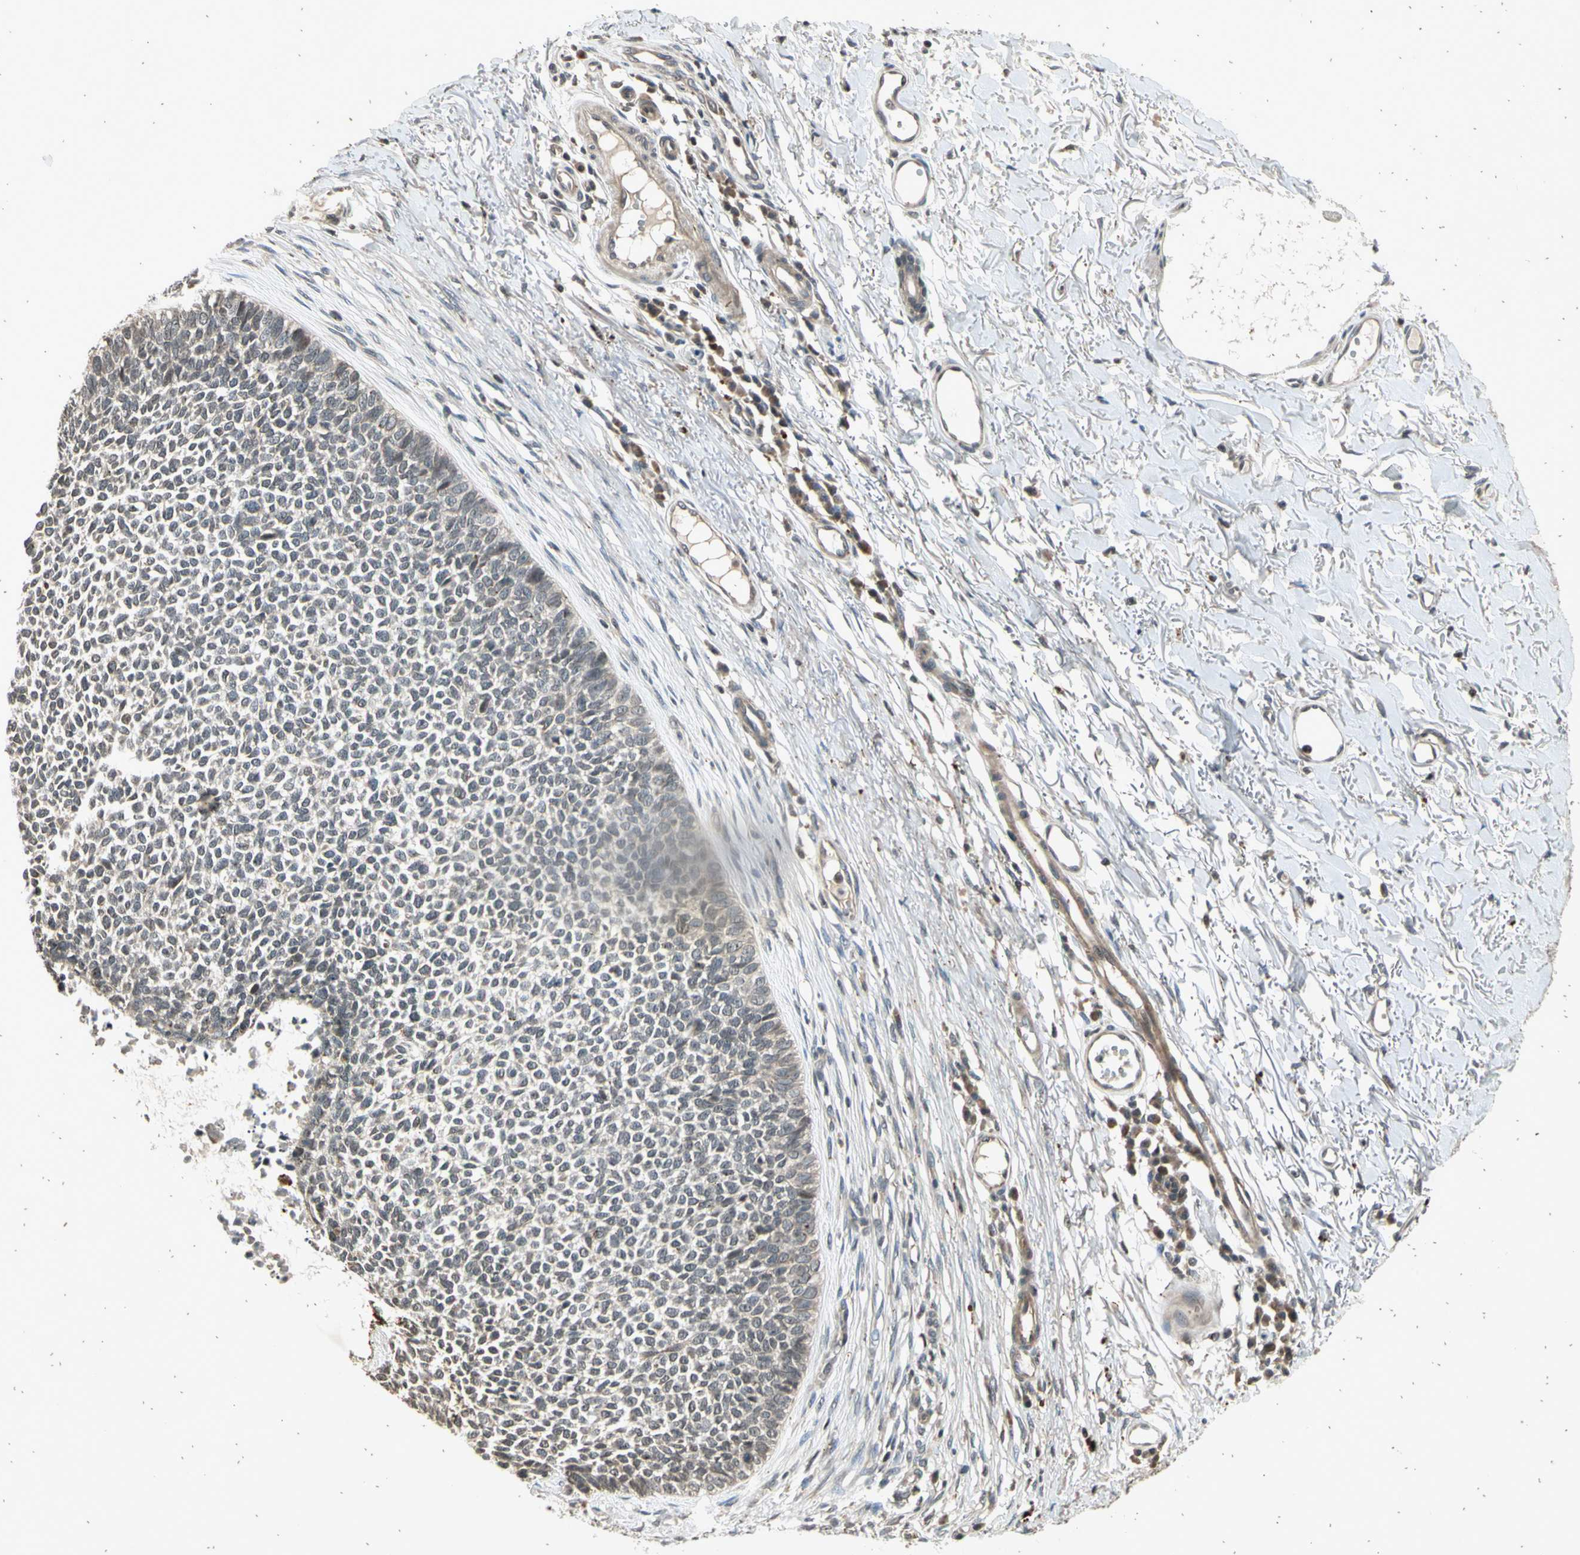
{"staining": {"intensity": "negative", "quantity": "none", "location": "none"}, "tissue": "skin cancer", "cell_type": "Tumor cells", "image_type": "cancer", "snomed": [{"axis": "morphology", "description": "Basal cell carcinoma"}, {"axis": "topography", "description": "Skin"}], "caption": "Human skin cancer stained for a protein using immunohistochemistry shows no staining in tumor cells.", "gene": "EFNB2", "patient": {"sex": "female", "age": 84}}